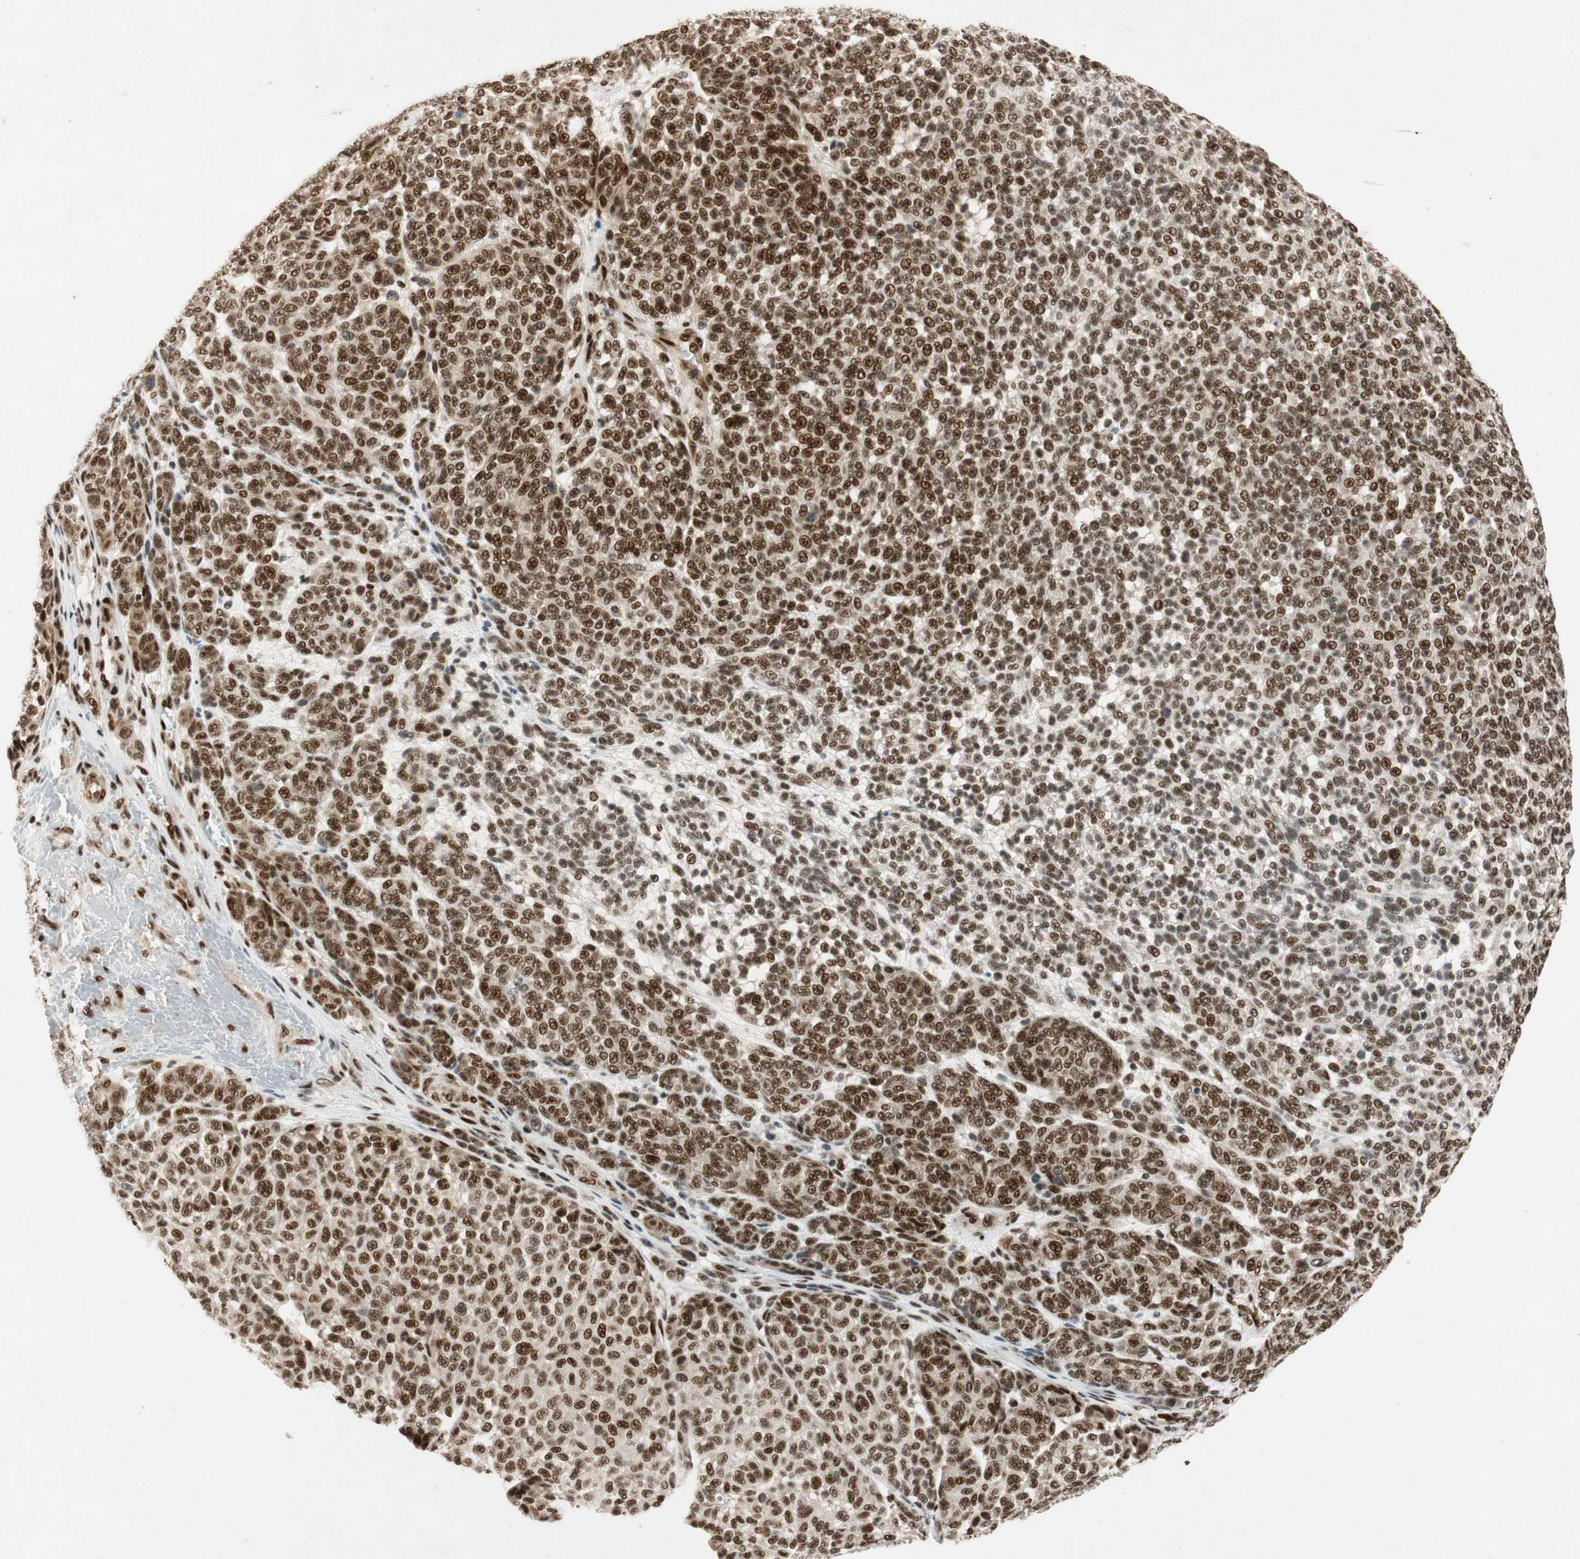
{"staining": {"intensity": "strong", "quantity": ">75%", "location": "nuclear"}, "tissue": "melanoma", "cell_type": "Tumor cells", "image_type": "cancer", "snomed": [{"axis": "morphology", "description": "Malignant melanoma, NOS"}, {"axis": "topography", "description": "Skin"}], "caption": "Immunohistochemistry (DAB (3,3'-diaminobenzidine)) staining of melanoma displays strong nuclear protein expression in about >75% of tumor cells. Nuclei are stained in blue.", "gene": "NCBP3", "patient": {"sex": "male", "age": 59}}